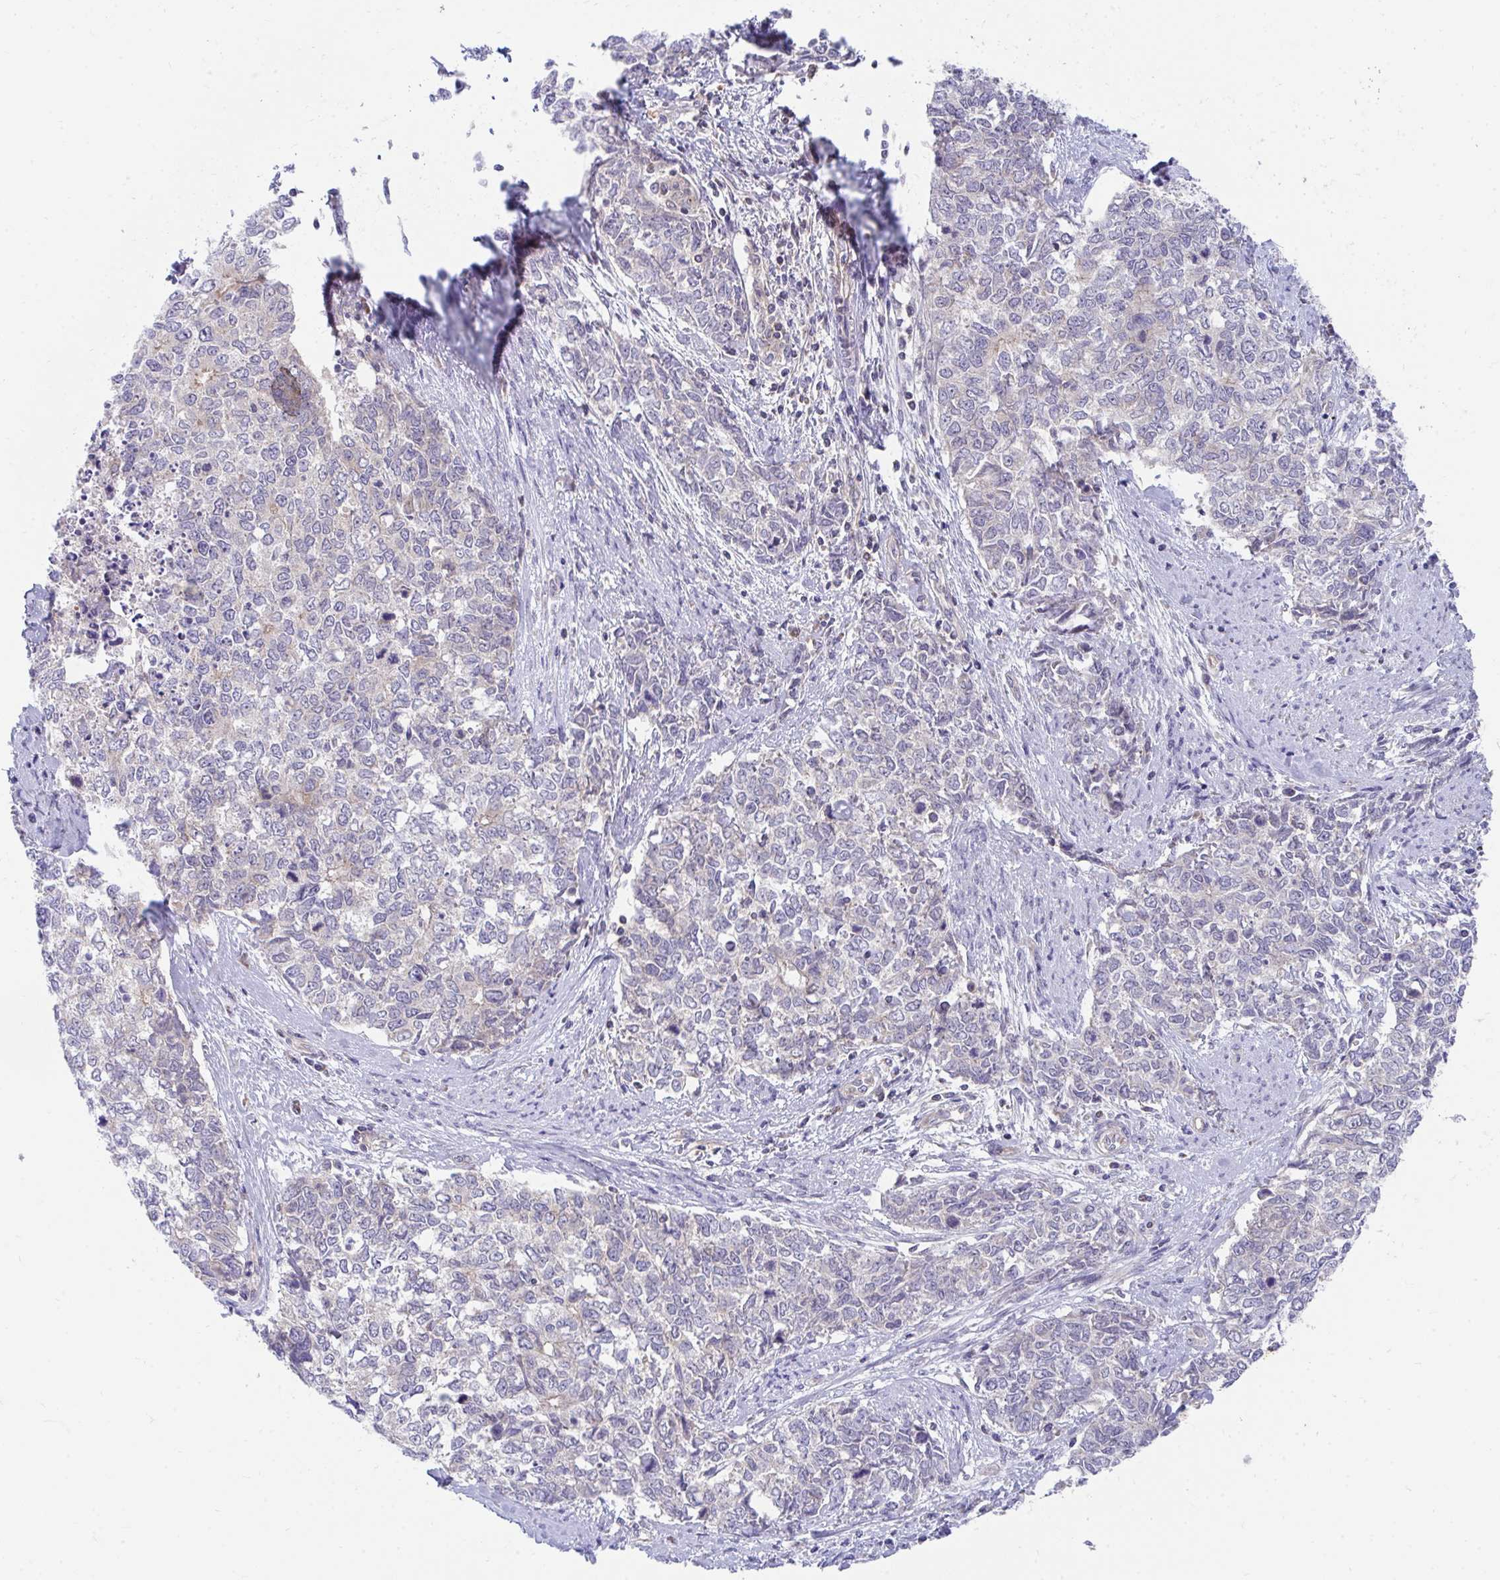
{"staining": {"intensity": "negative", "quantity": "none", "location": "none"}, "tissue": "cervical cancer", "cell_type": "Tumor cells", "image_type": "cancer", "snomed": [{"axis": "morphology", "description": "Adenocarcinoma, NOS"}, {"axis": "topography", "description": "Cervix"}], "caption": "IHC image of human cervical cancer (adenocarcinoma) stained for a protein (brown), which shows no expression in tumor cells. (DAB (3,3'-diaminobenzidine) IHC with hematoxylin counter stain).", "gene": "FHIP1B", "patient": {"sex": "female", "age": 63}}